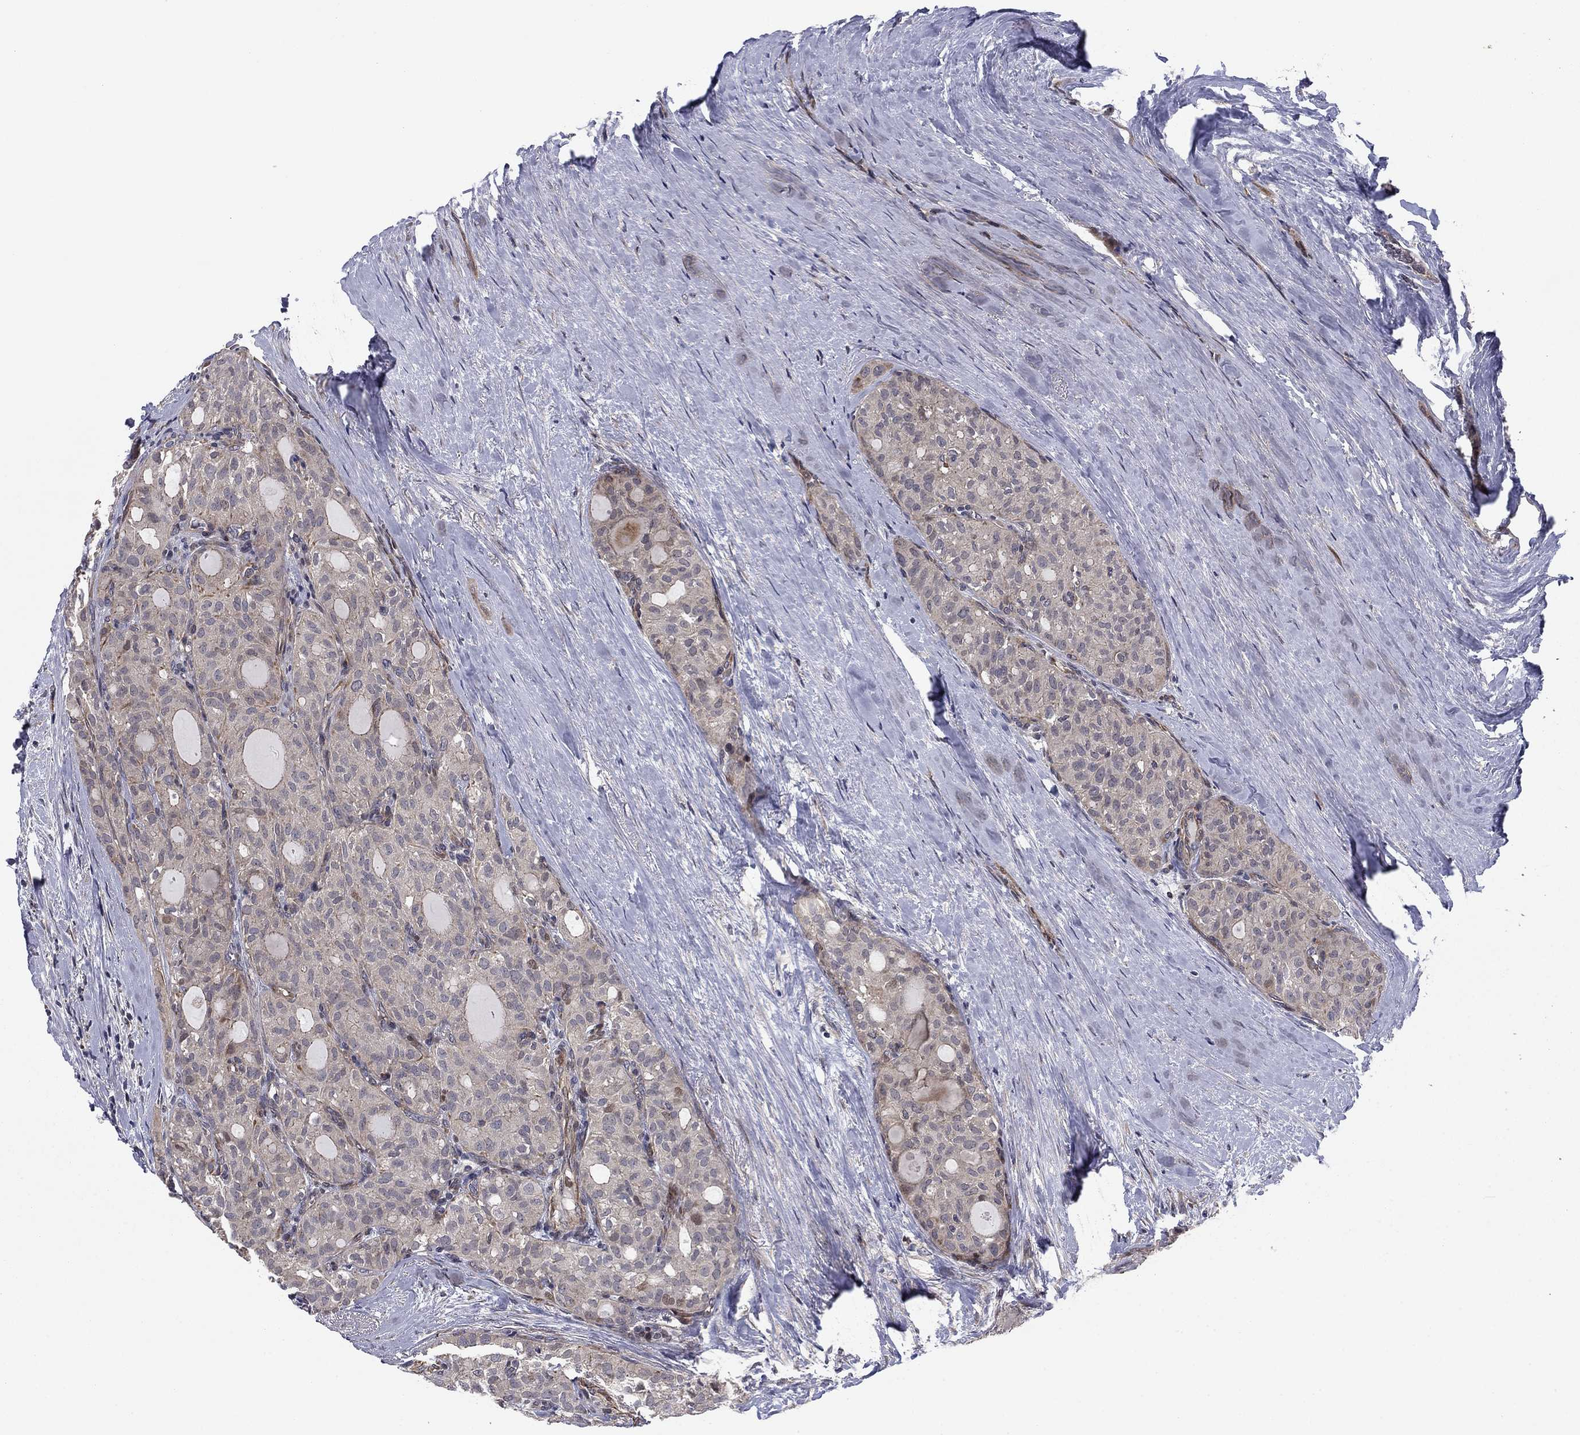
{"staining": {"intensity": "negative", "quantity": "none", "location": "none"}, "tissue": "thyroid cancer", "cell_type": "Tumor cells", "image_type": "cancer", "snomed": [{"axis": "morphology", "description": "Follicular adenoma carcinoma, NOS"}, {"axis": "topography", "description": "Thyroid gland"}], "caption": "IHC photomicrograph of neoplastic tissue: thyroid cancer stained with DAB (3,3'-diaminobenzidine) exhibits no significant protein expression in tumor cells.", "gene": "BCL11A", "patient": {"sex": "male", "age": 75}}